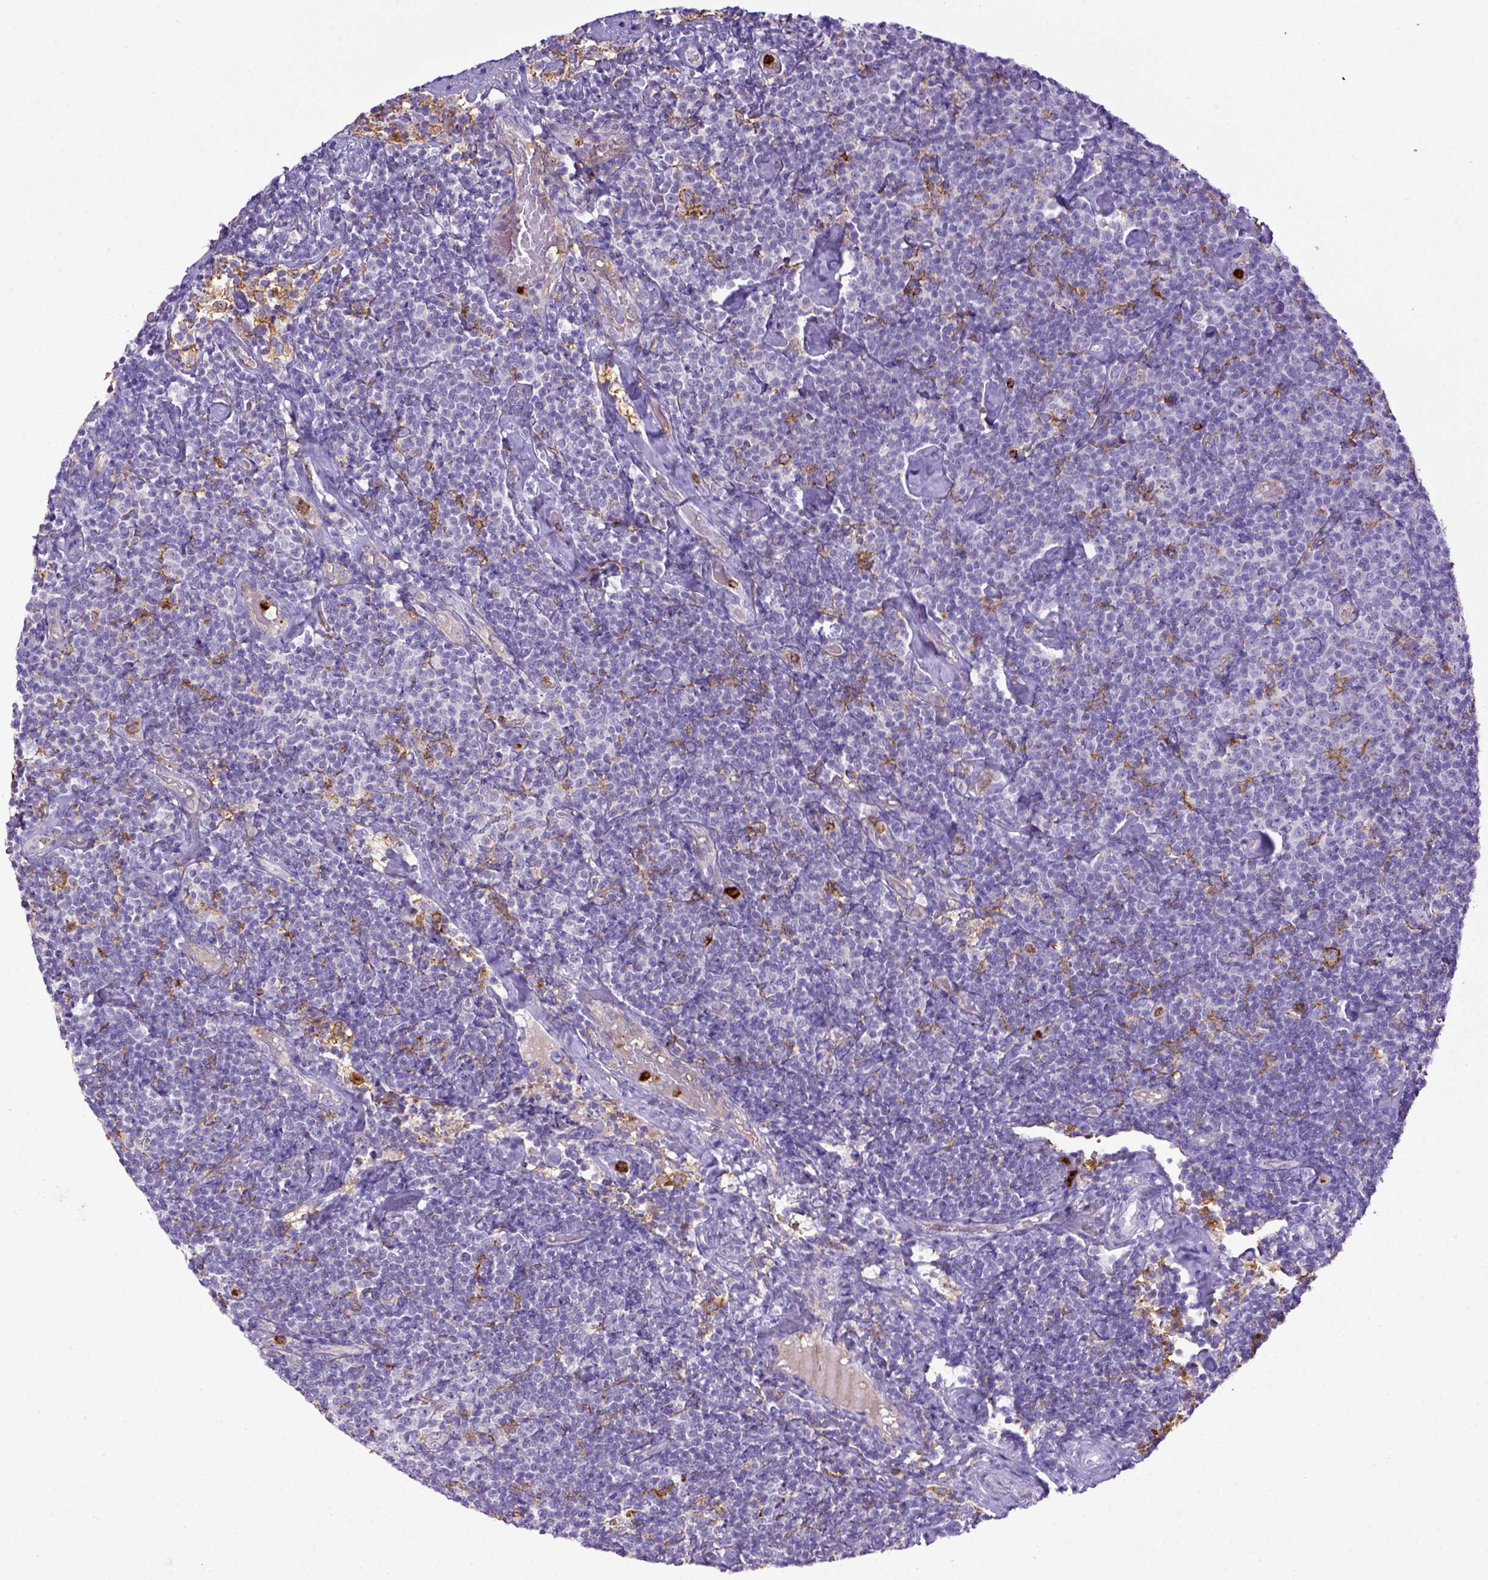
{"staining": {"intensity": "negative", "quantity": "none", "location": "none"}, "tissue": "lymphoma", "cell_type": "Tumor cells", "image_type": "cancer", "snomed": [{"axis": "morphology", "description": "Malignant lymphoma, non-Hodgkin's type, Low grade"}, {"axis": "topography", "description": "Lymph node"}], "caption": "Tumor cells are negative for protein expression in human lymphoma.", "gene": "ITGAM", "patient": {"sex": "male", "age": 81}}